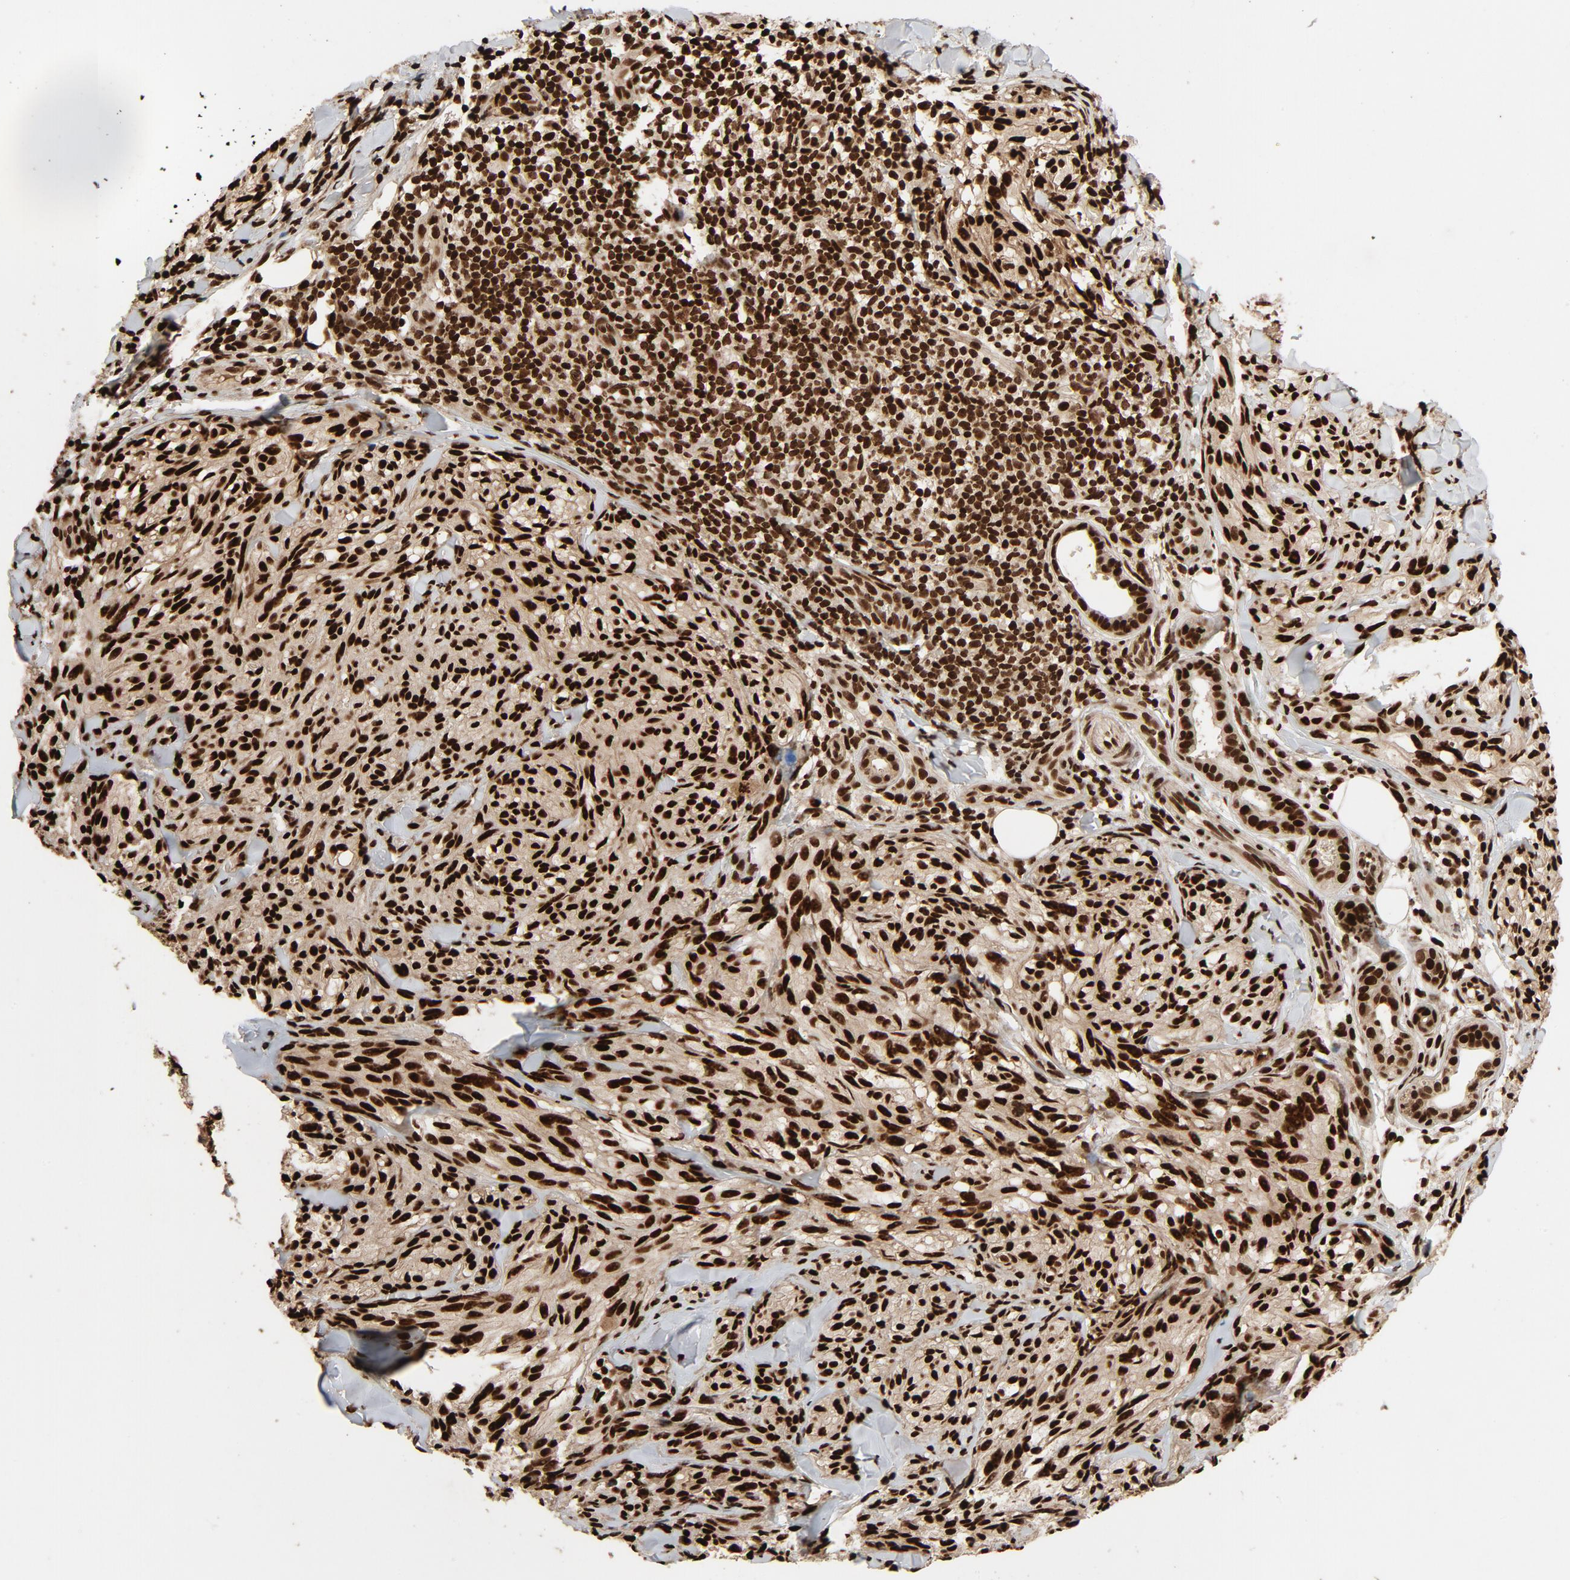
{"staining": {"intensity": "strong", "quantity": ">75%", "location": "nuclear"}, "tissue": "melanoma", "cell_type": "Tumor cells", "image_type": "cancer", "snomed": [{"axis": "morphology", "description": "Malignant melanoma, Metastatic site"}, {"axis": "topography", "description": "Skin"}], "caption": "The immunohistochemical stain highlights strong nuclear positivity in tumor cells of malignant melanoma (metastatic site) tissue. (DAB IHC, brown staining for protein, blue staining for nuclei).", "gene": "TP53BP1", "patient": {"sex": "female", "age": 66}}